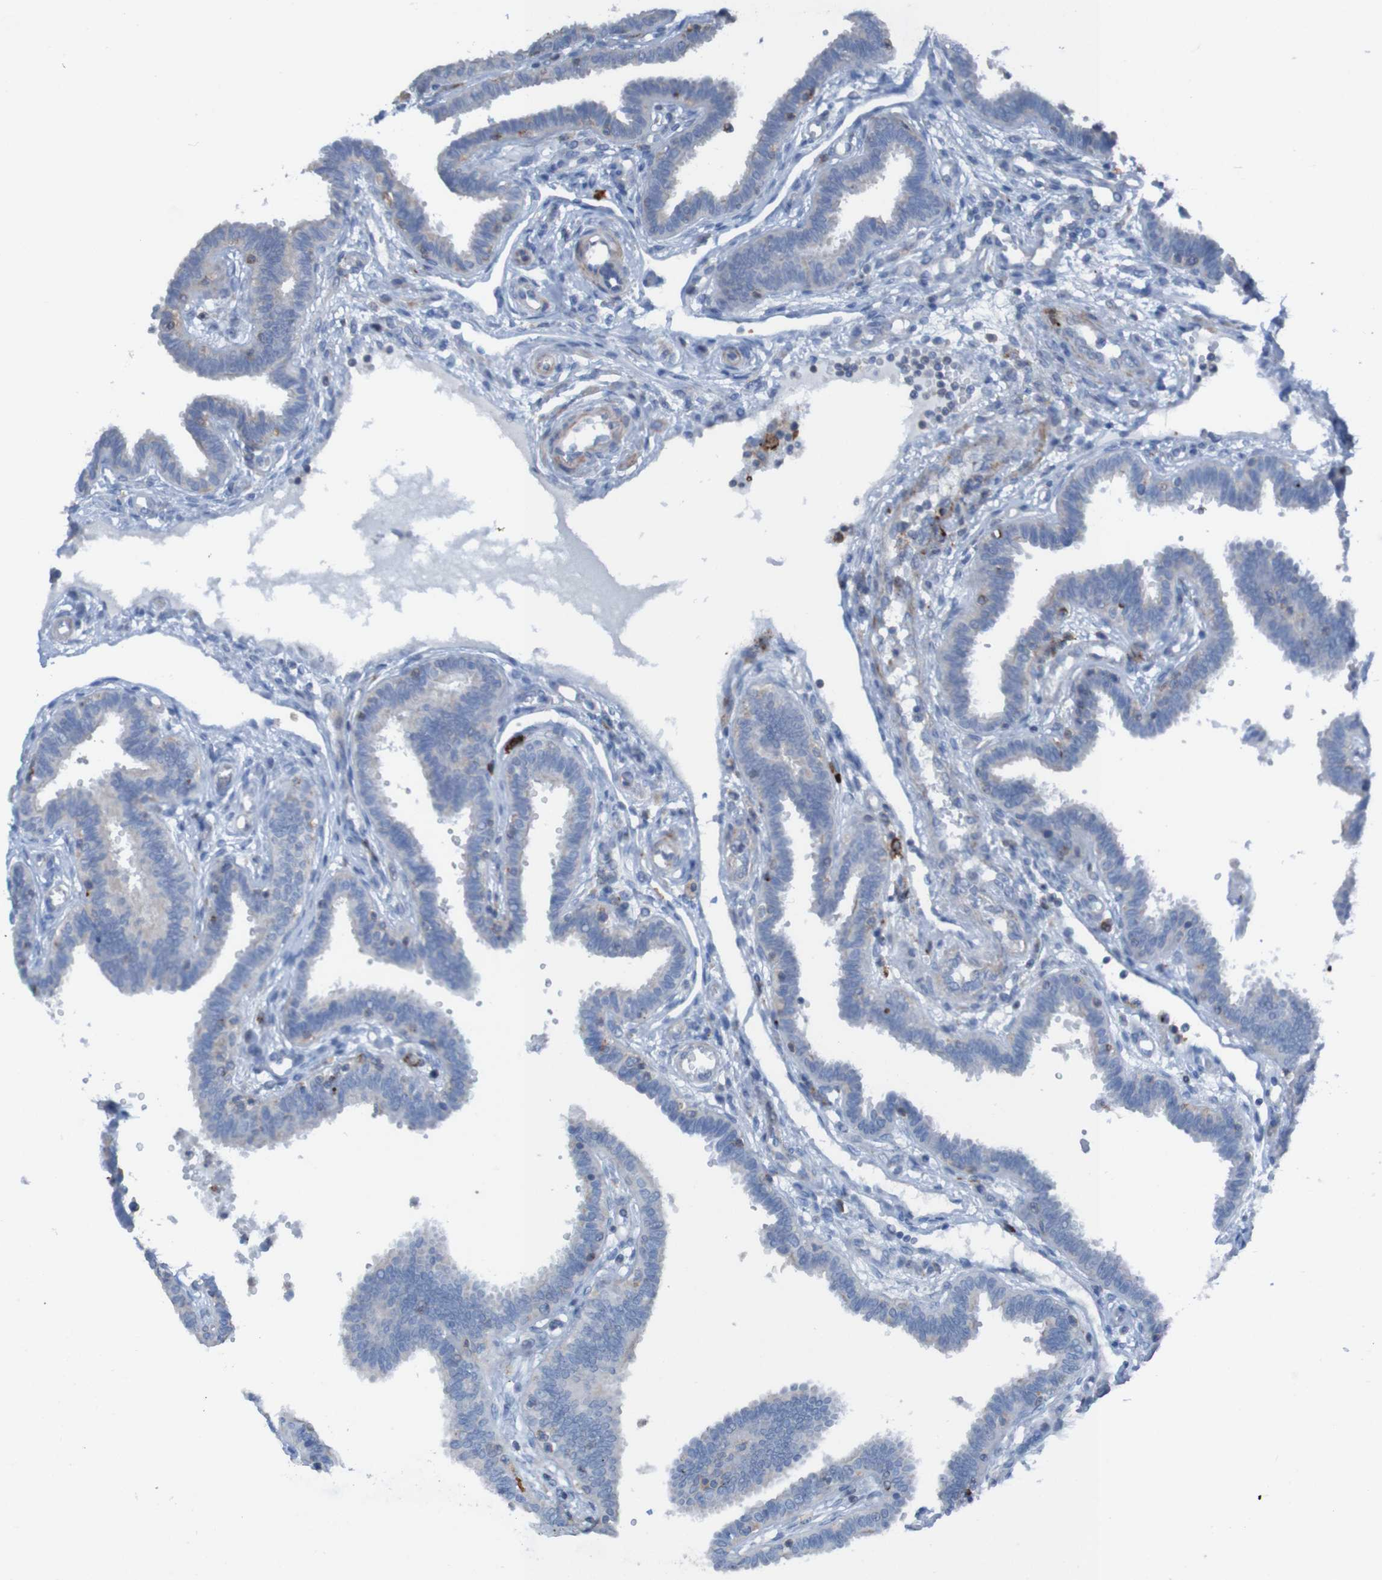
{"staining": {"intensity": "weak", "quantity": "<25%", "location": "cytoplasmic/membranous"}, "tissue": "fallopian tube", "cell_type": "Glandular cells", "image_type": "normal", "snomed": [{"axis": "morphology", "description": "Normal tissue, NOS"}, {"axis": "topography", "description": "Fallopian tube"}], "caption": "Immunohistochemistry micrograph of normal fallopian tube stained for a protein (brown), which reveals no expression in glandular cells.", "gene": "RNF182", "patient": {"sex": "female", "age": 32}}